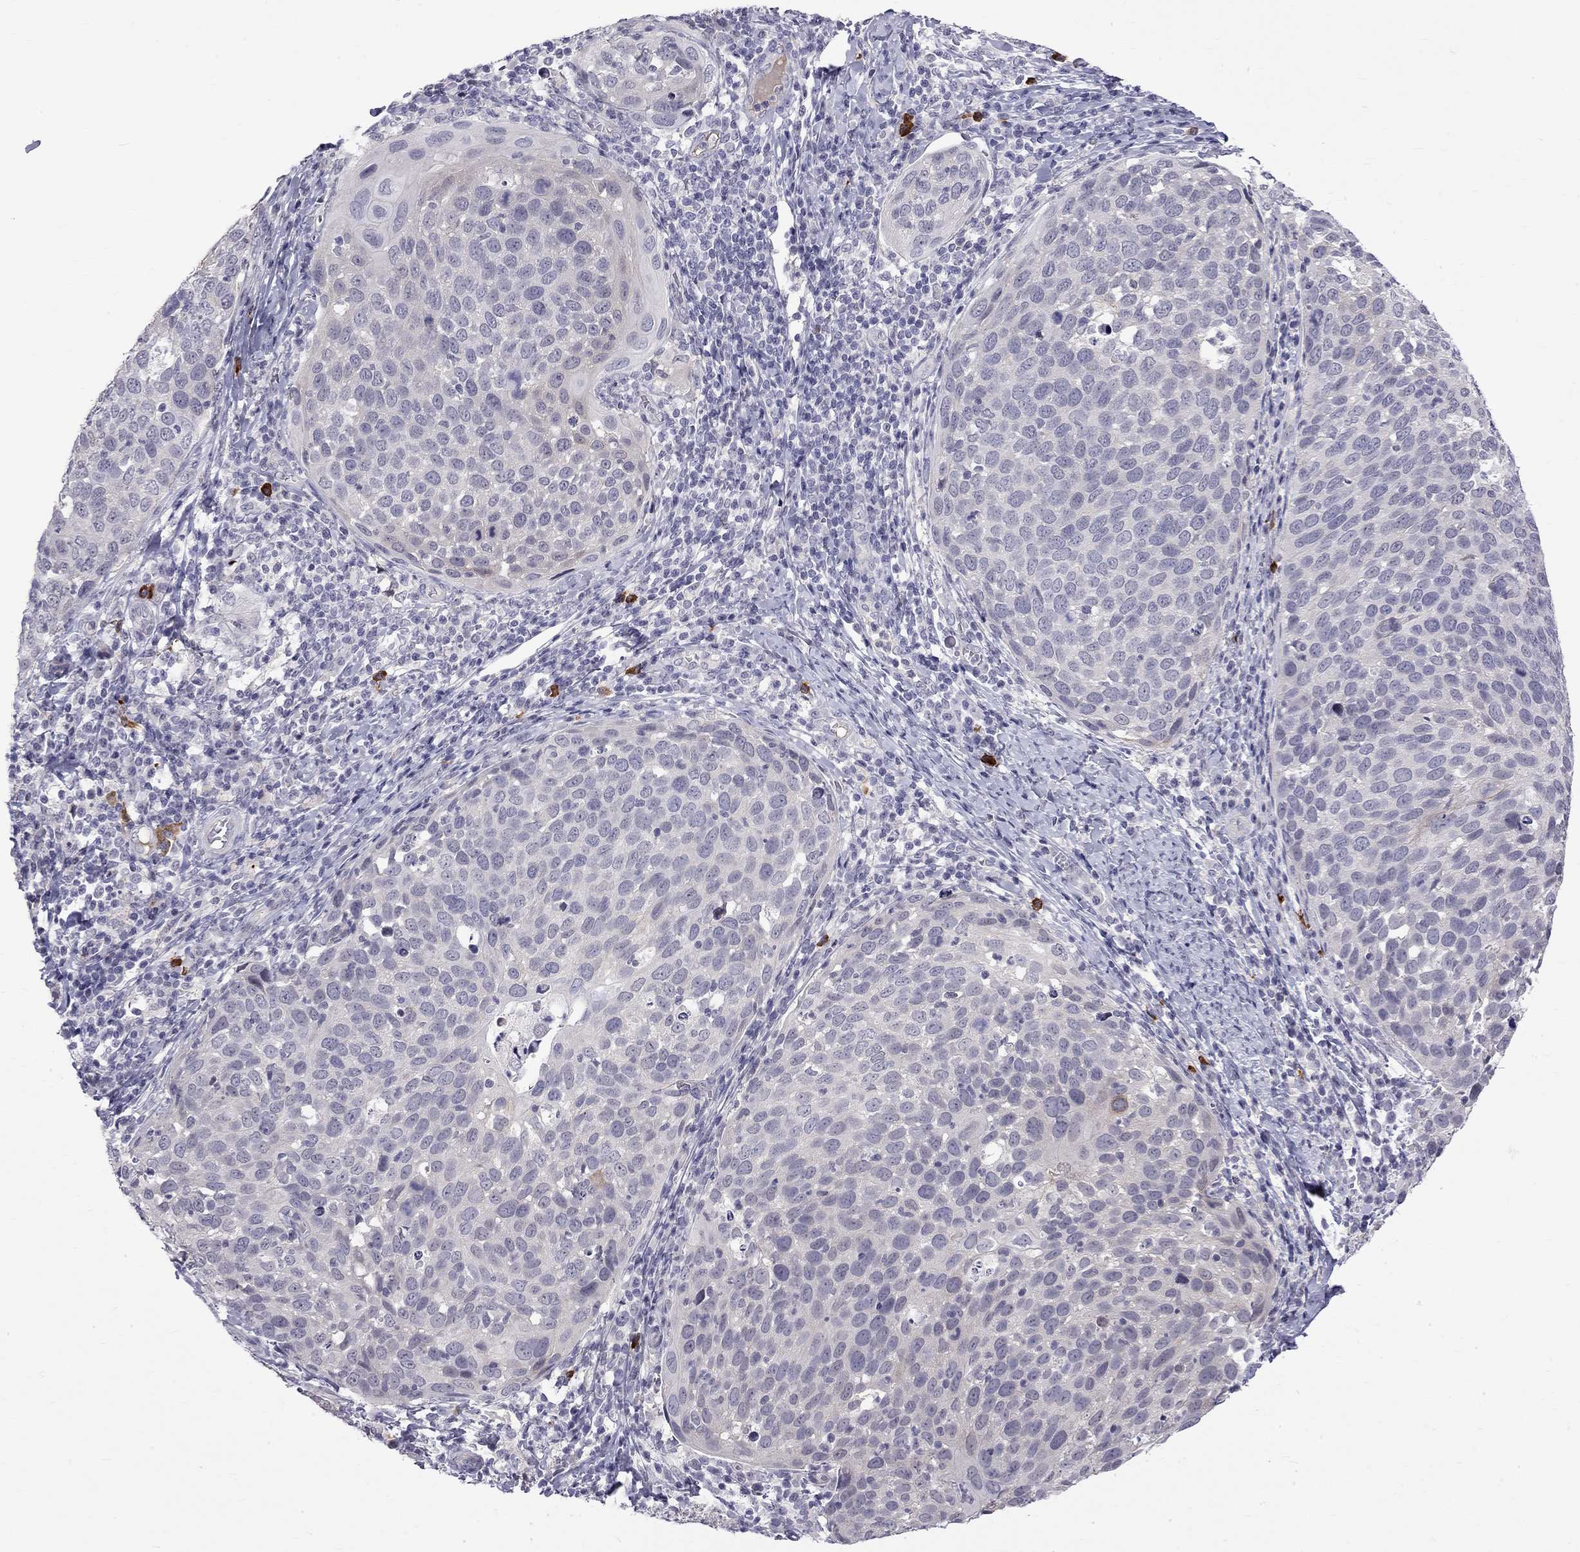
{"staining": {"intensity": "negative", "quantity": "none", "location": "none"}, "tissue": "cervical cancer", "cell_type": "Tumor cells", "image_type": "cancer", "snomed": [{"axis": "morphology", "description": "Squamous cell carcinoma, NOS"}, {"axis": "topography", "description": "Cervix"}], "caption": "Tumor cells show no significant staining in squamous cell carcinoma (cervical).", "gene": "RTL9", "patient": {"sex": "female", "age": 54}}